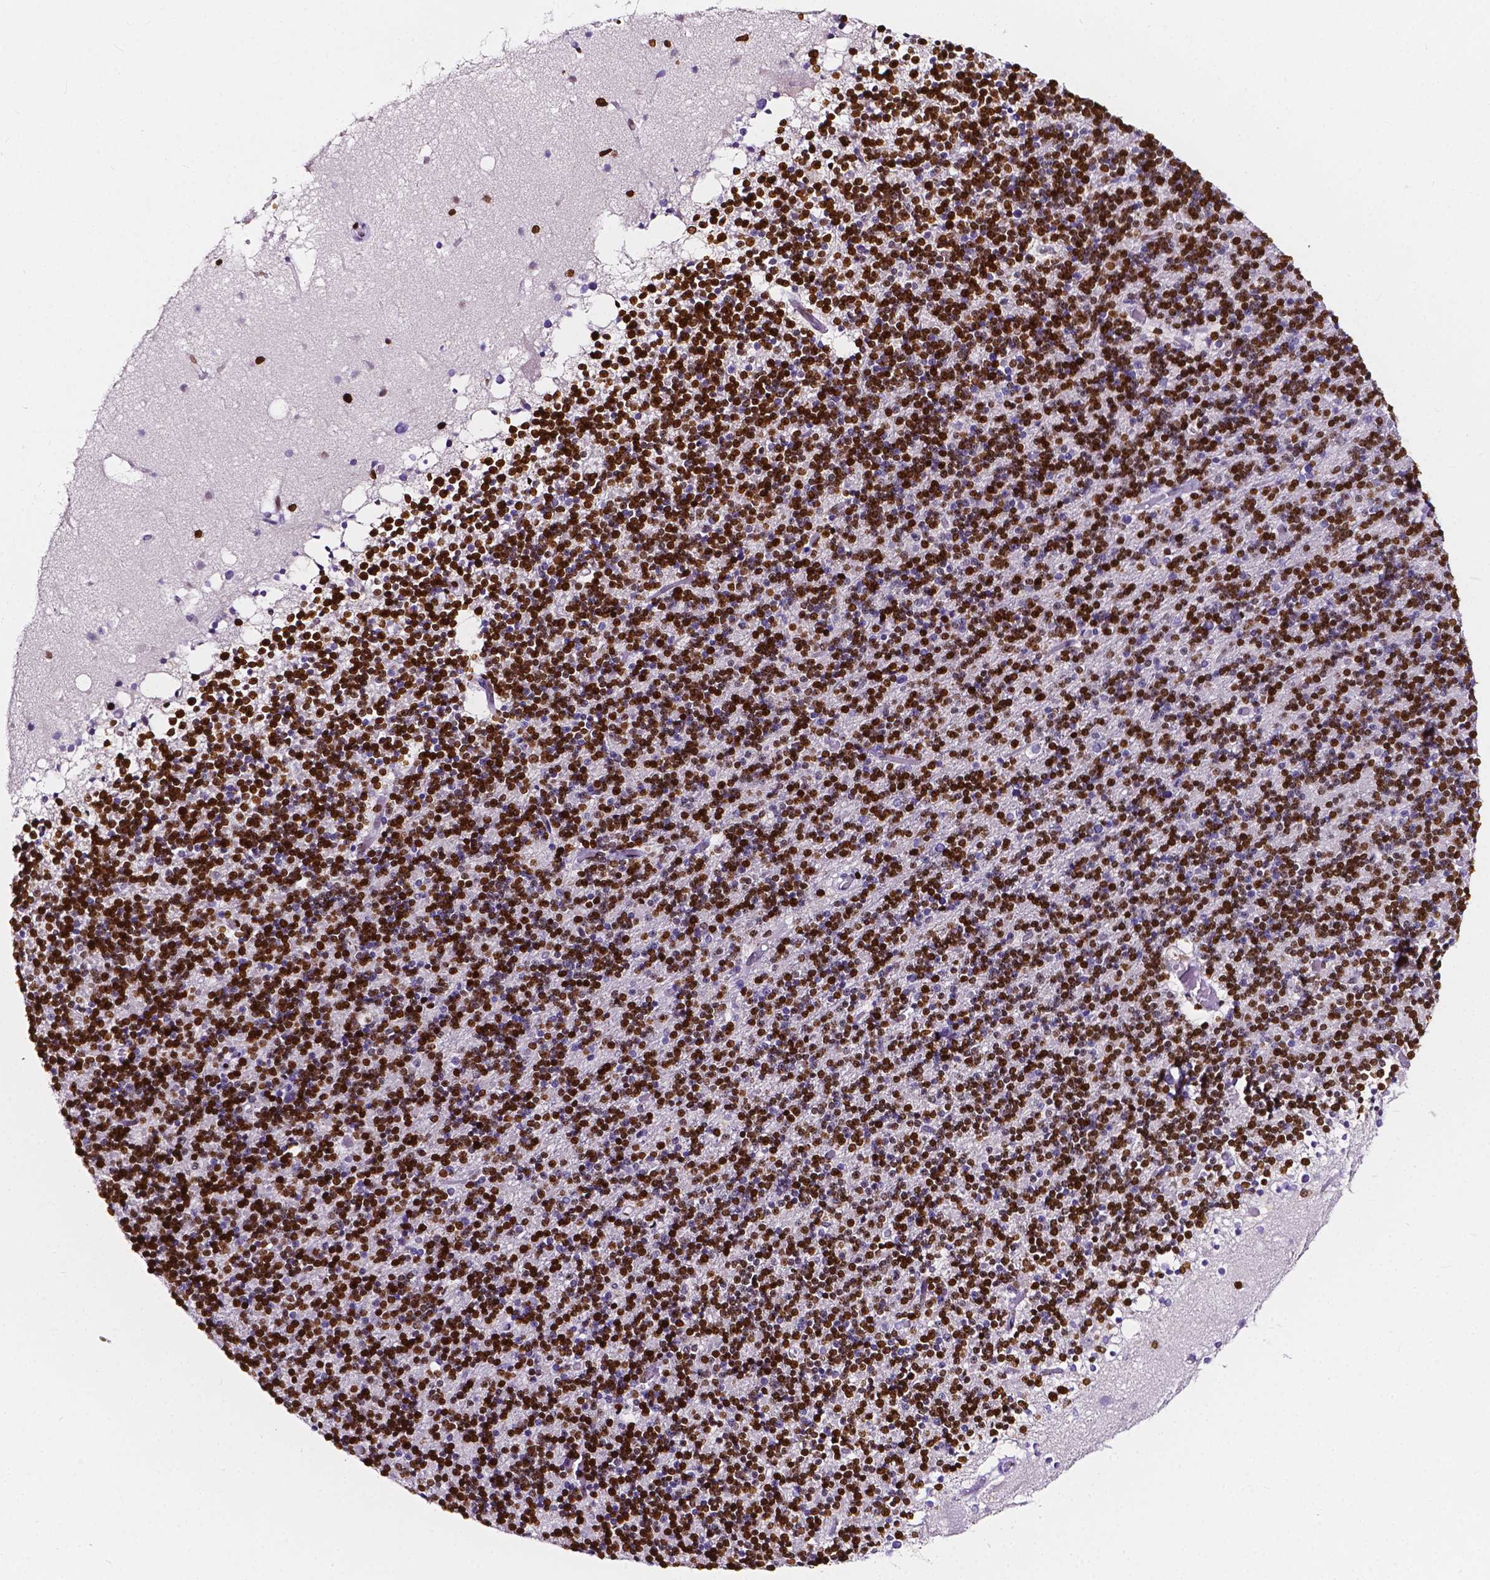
{"staining": {"intensity": "strong", "quantity": ">75%", "location": "nuclear"}, "tissue": "cerebellum", "cell_type": "Cells in granular layer", "image_type": "normal", "snomed": [{"axis": "morphology", "description": "Normal tissue, NOS"}, {"axis": "topography", "description": "Cerebellum"}], "caption": "Protein expression analysis of benign cerebellum demonstrates strong nuclear positivity in about >75% of cells in granular layer. Ihc stains the protein of interest in brown and the nuclei are stained blue.", "gene": "CBY3", "patient": {"sex": "male", "age": 70}}